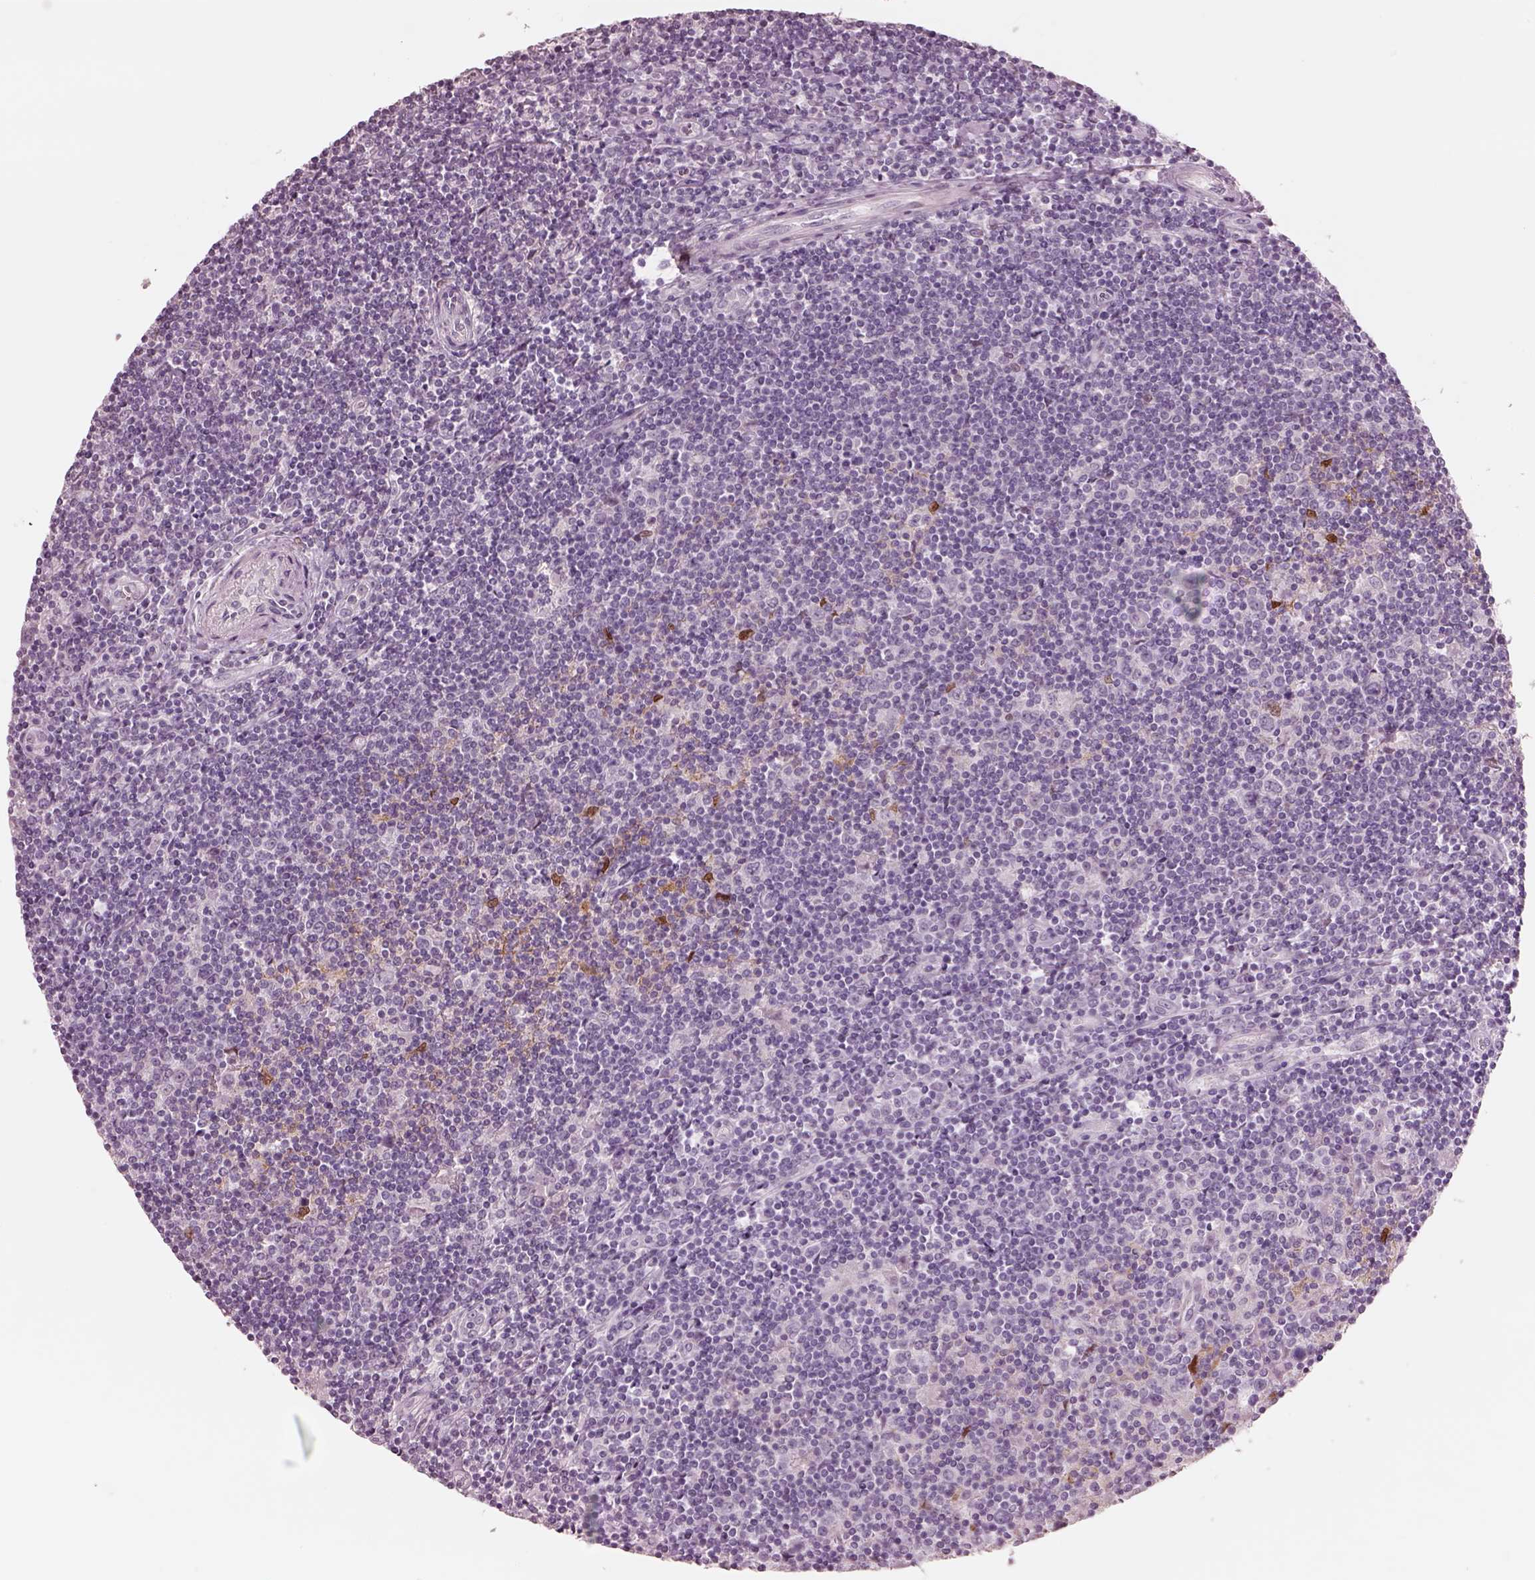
{"staining": {"intensity": "negative", "quantity": "none", "location": "none"}, "tissue": "lymphoma", "cell_type": "Tumor cells", "image_type": "cancer", "snomed": [{"axis": "morphology", "description": "Hodgkin's disease, NOS"}, {"axis": "topography", "description": "Lymph node"}], "caption": "Immunohistochemistry (IHC) micrograph of Hodgkin's disease stained for a protein (brown), which exhibits no positivity in tumor cells.", "gene": "SOX9", "patient": {"sex": "male", "age": 40}}